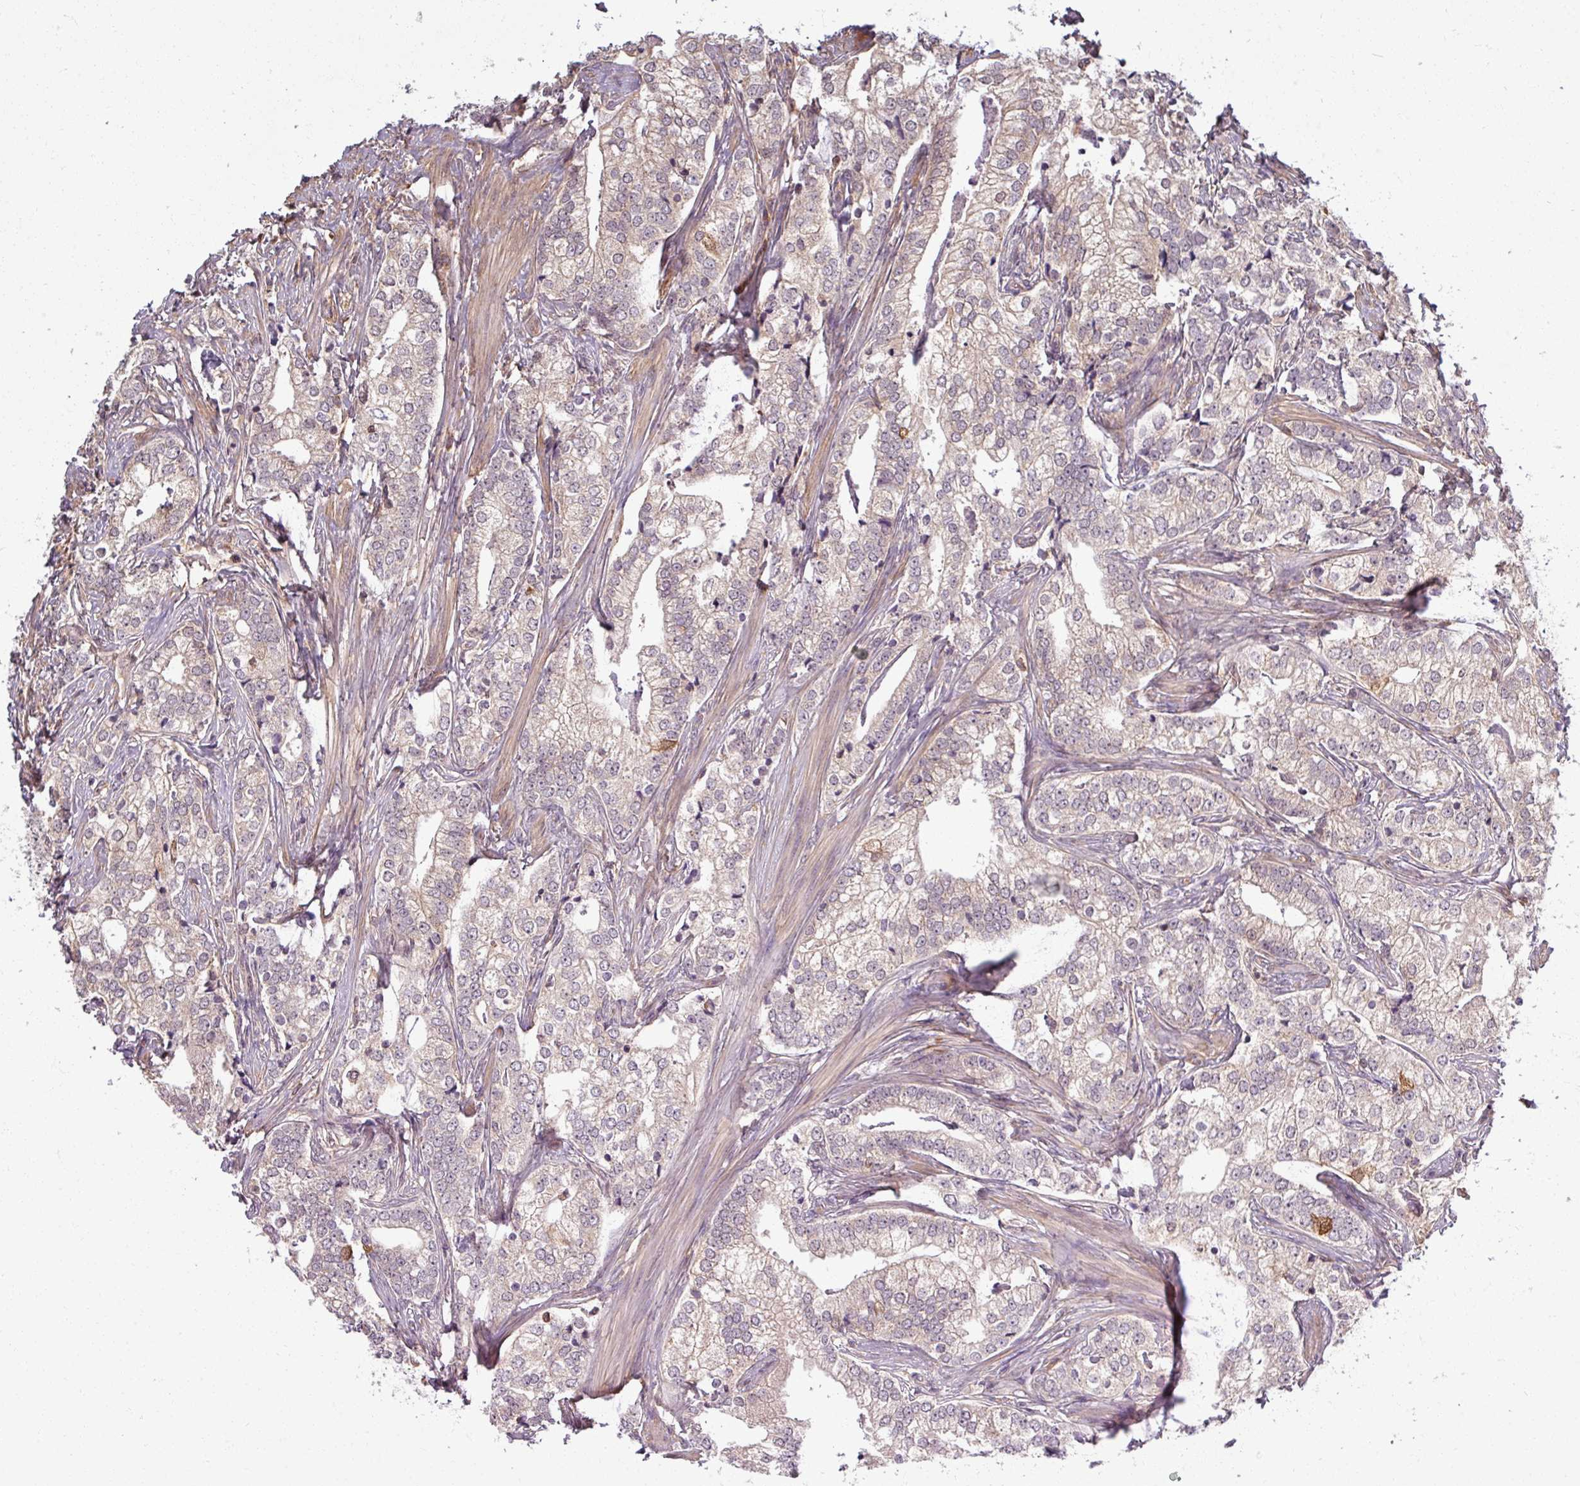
{"staining": {"intensity": "negative", "quantity": "none", "location": "none"}, "tissue": "prostate cancer", "cell_type": "Tumor cells", "image_type": "cancer", "snomed": [{"axis": "morphology", "description": "Adenocarcinoma, High grade"}, {"axis": "topography", "description": "Prostate"}], "caption": "Immunohistochemistry (IHC) of human prostate high-grade adenocarcinoma reveals no expression in tumor cells.", "gene": "TUSC3", "patient": {"sex": "male", "age": 69}}